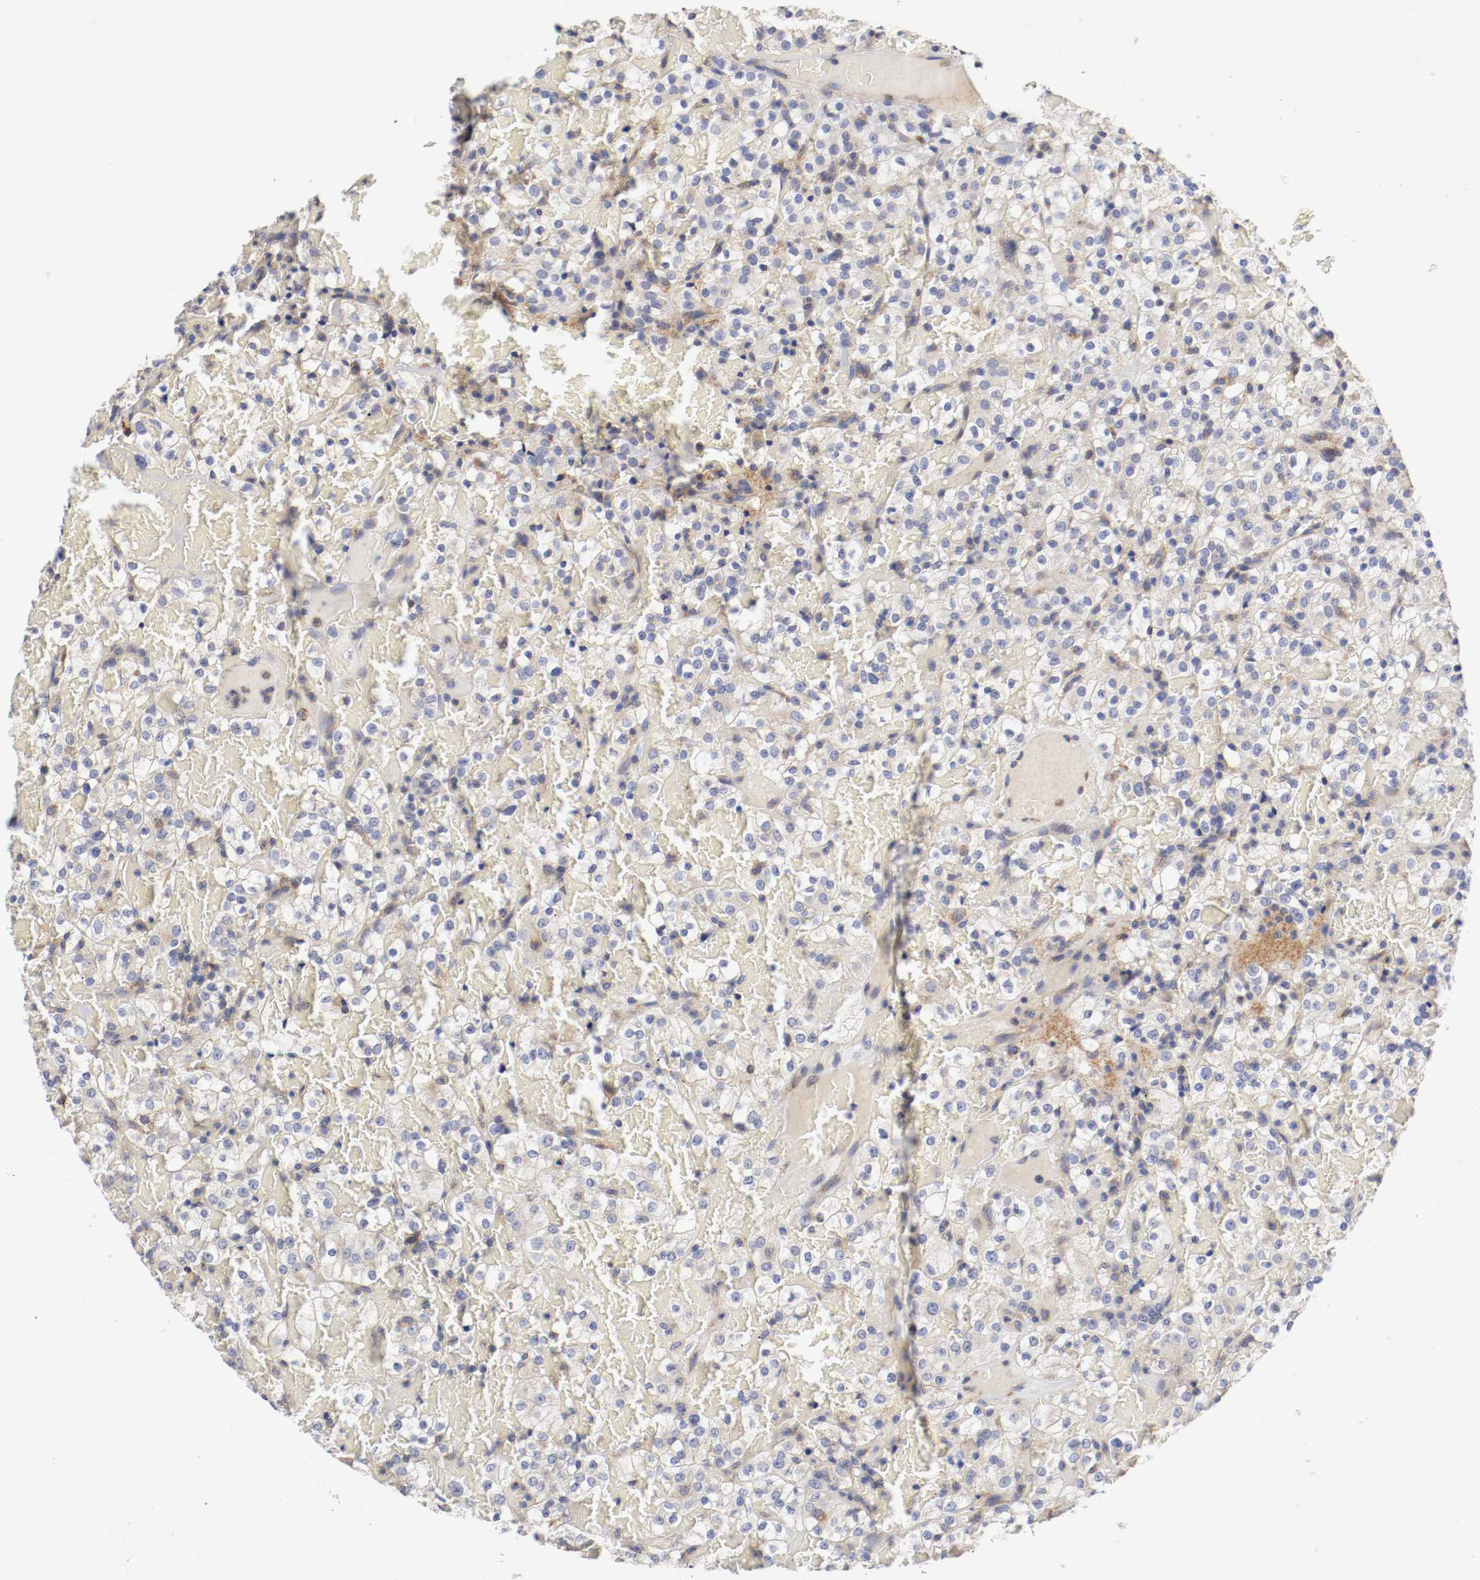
{"staining": {"intensity": "weak", "quantity": "25%-75%", "location": "cytoplasmic/membranous"}, "tissue": "renal cancer", "cell_type": "Tumor cells", "image_type": "cancer", "snomed": [{"axis": "morphology", "description": "Normal tissue, NOS"}, {"axis": "morphology", "description": "Adenocarcinoma, NOS"}, {"axis": "topography", "description": "Kidney"}], "caption": "An immunohistochemistry (IHC) micrograph of neoplastic tissue is shown. Protein staining in brown highlights weak cytoplasmic/membranous positivity in renal cancer (adenocarcinoma) within tumor cells.", "gene": "TRAF2", "patient": {"sex": "female", "age": 72}}